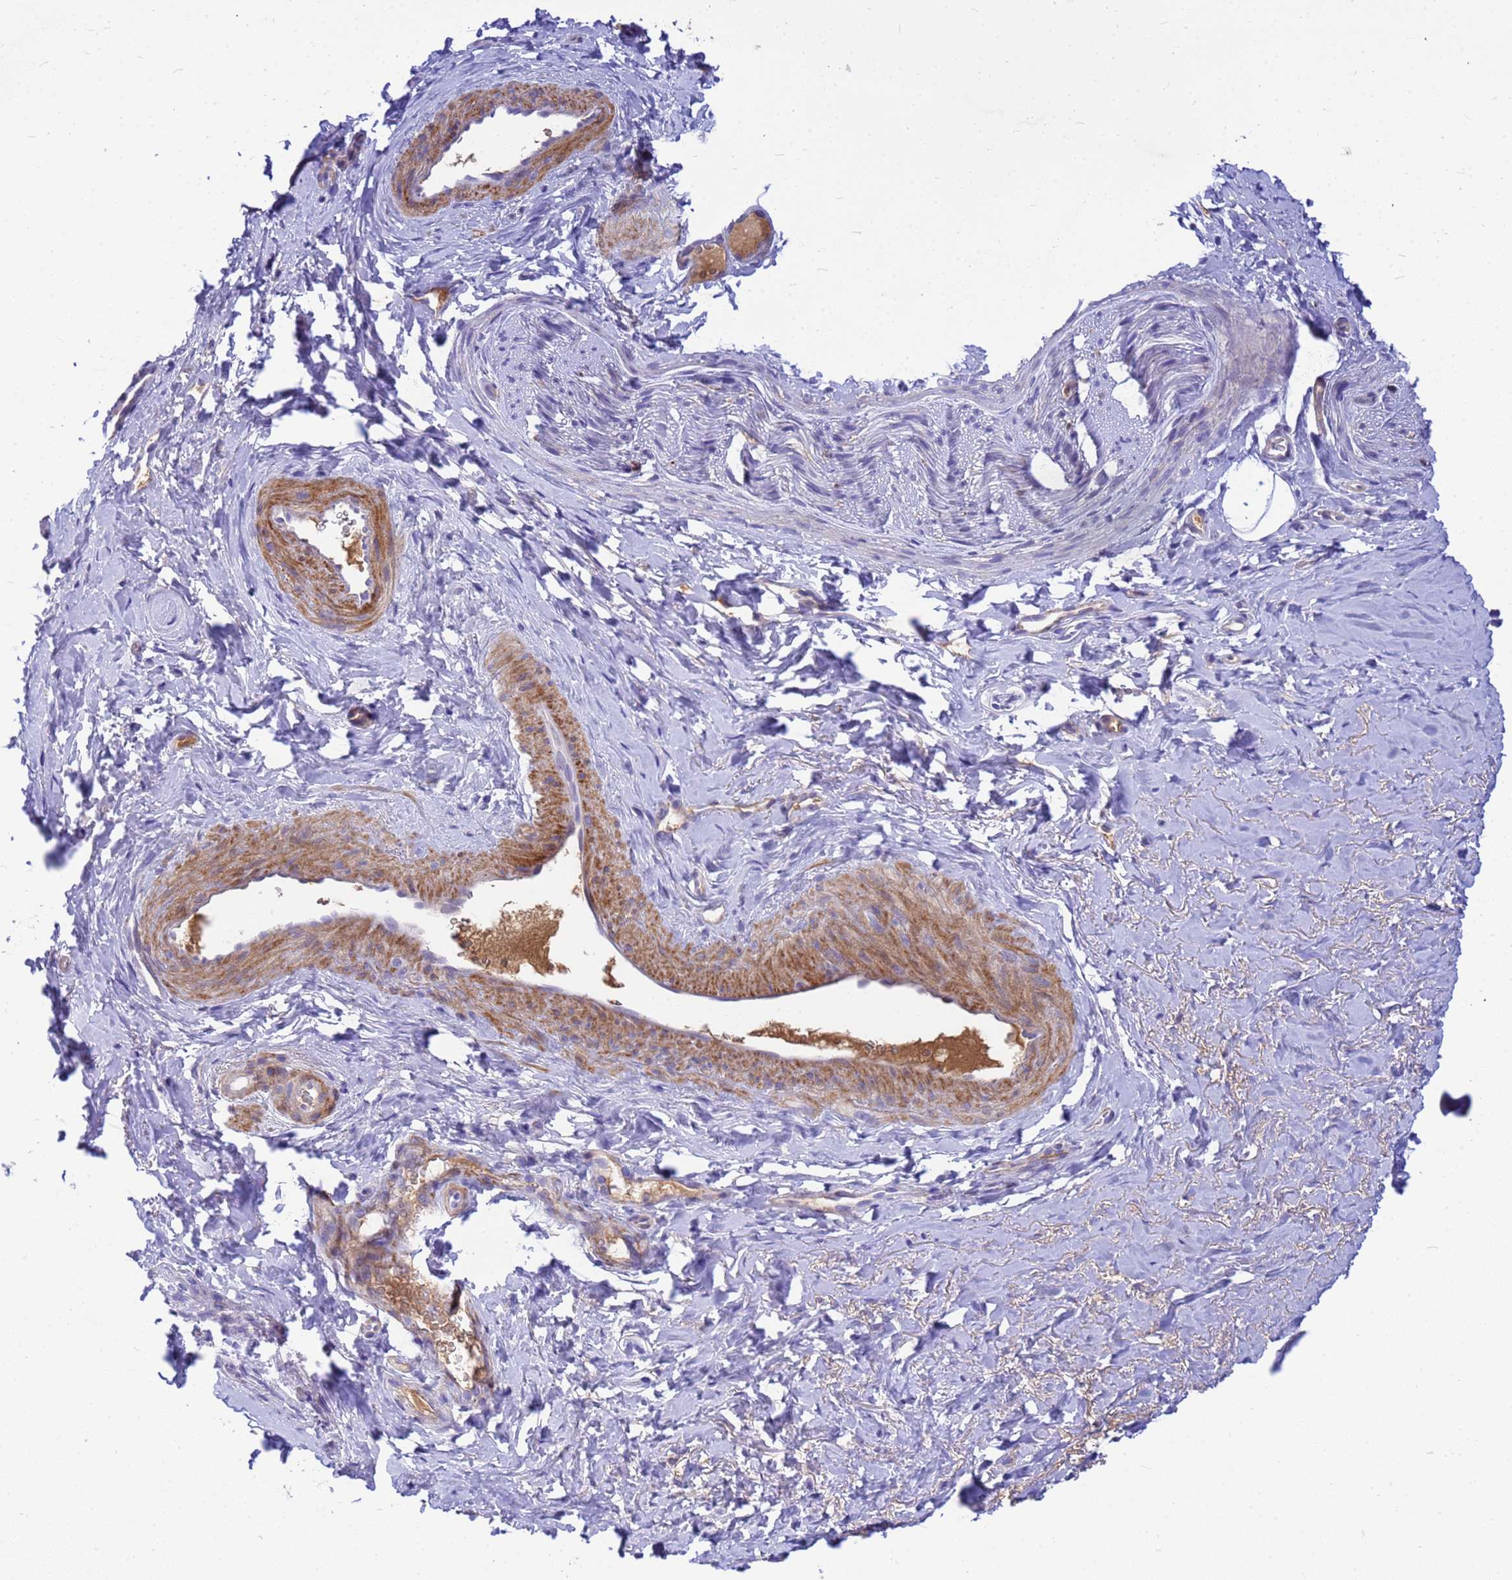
{"staining": {"intensity": "moderate", "quantity": "25%-75%", "location": "cytoplasmic/membranous"}, "tissue": "smooth muscle", "cell_type": "Smooth muscle cells", "image_type": "normal", "snomed": [{"axis": "morphology", "description": "Normal tissue, NOS"}, {"axis": "topography", "description": "Smooth muscle"}, {"axis": "topography", "description": "Peripheral nerve tissue"}], "caption": "Normal smooth muscle was stained to show a protein in brown. There is medium levels of moderate cytoplasmic/membranous expression in about 25%-75% of smooth muscle cells. Using DAB (3,3'-diaminobenzidine) (brown) and hematoxylin (blue) stains, captured at high magnification using brightfield microscopy.", "gene": "ORM1", "patient": {"sex": "male", "age": 69}}